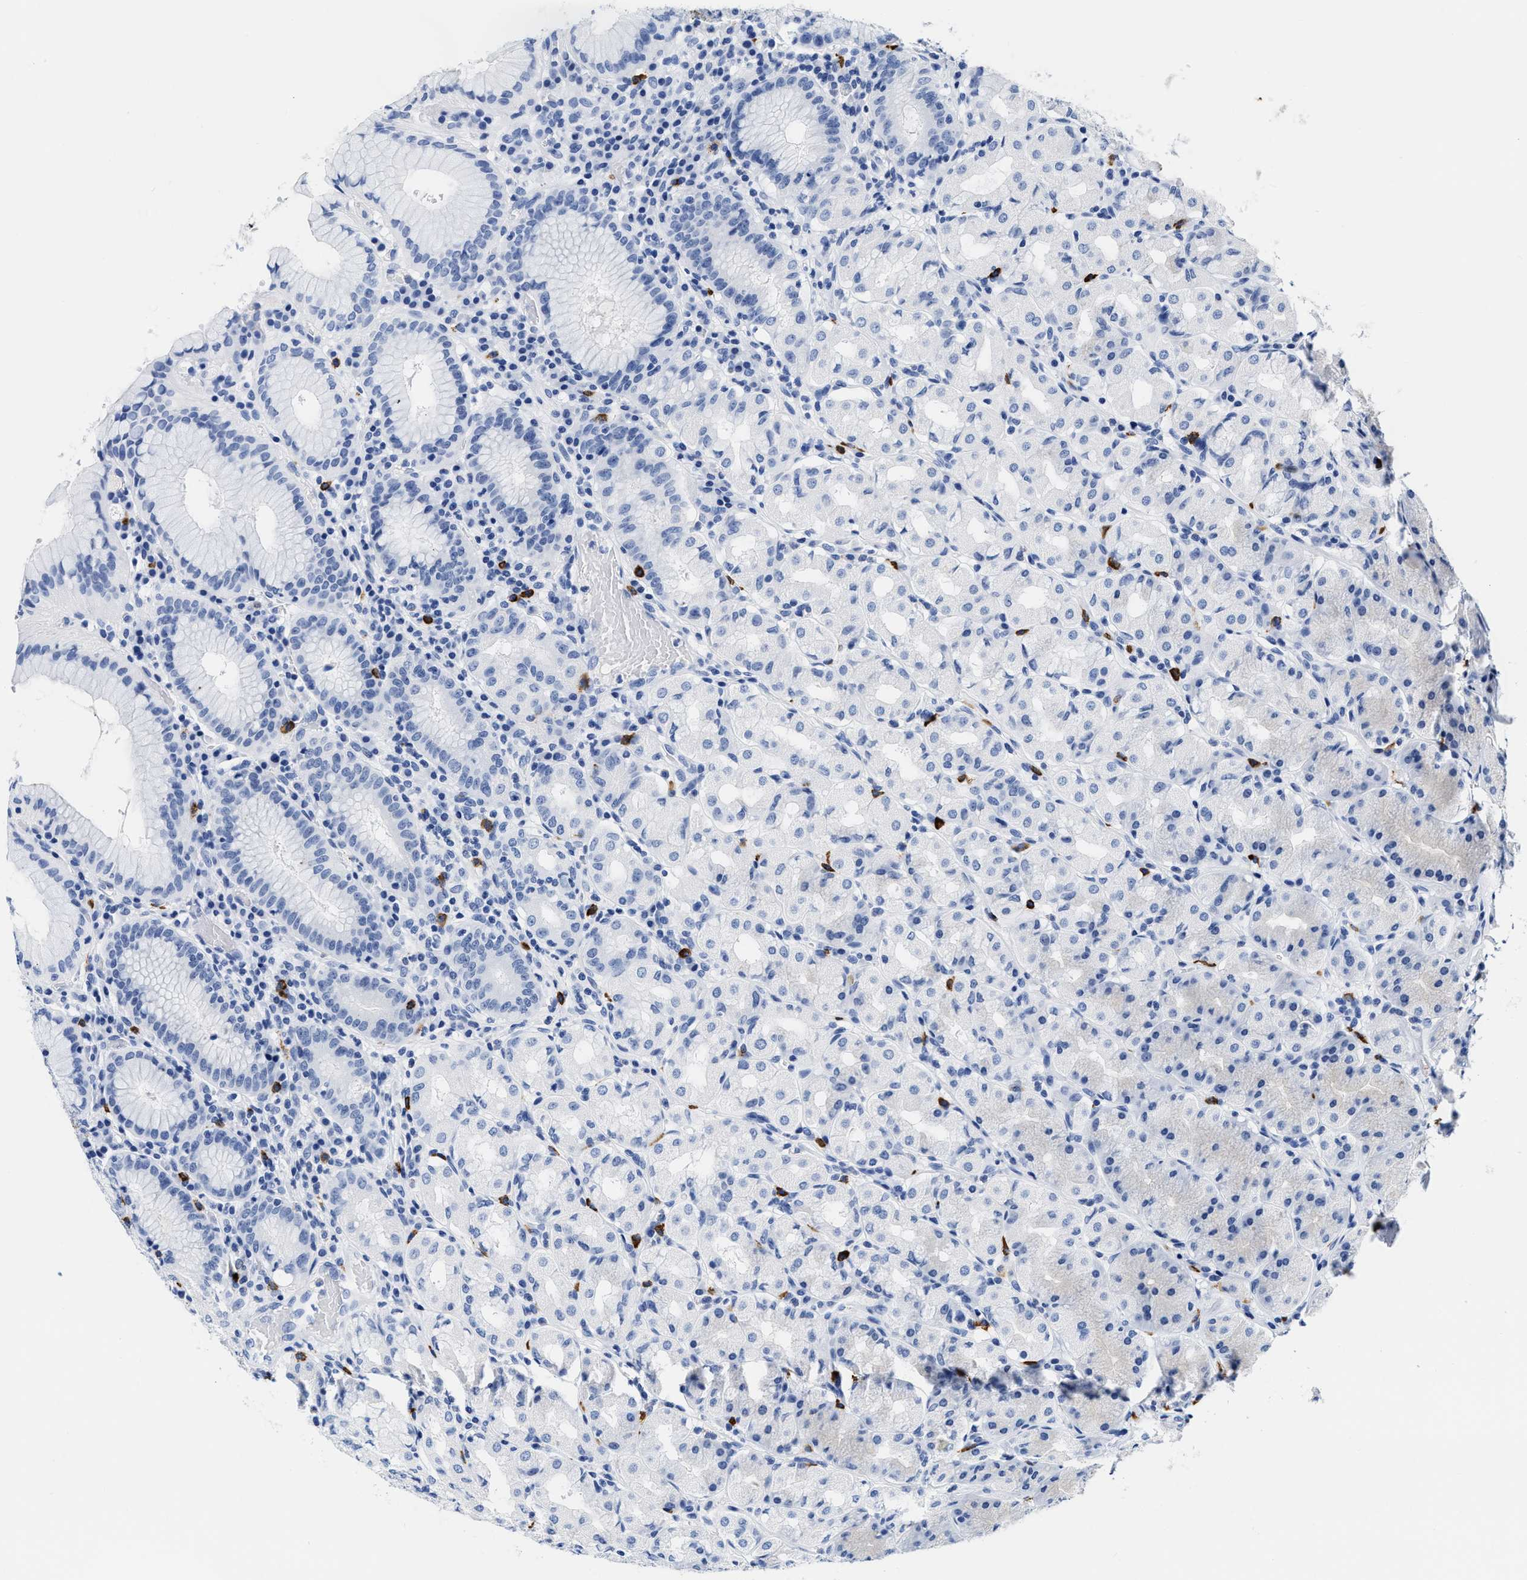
{"staining": {"intensity": "negative", "quantity": "none", "location": "none"}, "tissue": "stomach", "cell_type": "Glandular cells", "image_type": "normal", "snomed": [{"axis": "morphology", "description": "Normal tissue, NOS"}, {"axis": "topography", "description": "Stomach"}, {"axis": "topography", "description": "Stomach, lower"}], "caption": "This histopathology image is of normal stomach stained with immunohistochemistry to label a protein in brown with the nuclei are counter-stained blue. There is no staining in glandular cells. (DAB immunohistochemistry, high magnification).", "gene": "CER1", "patient": {"sex": "female", "age": 56}}